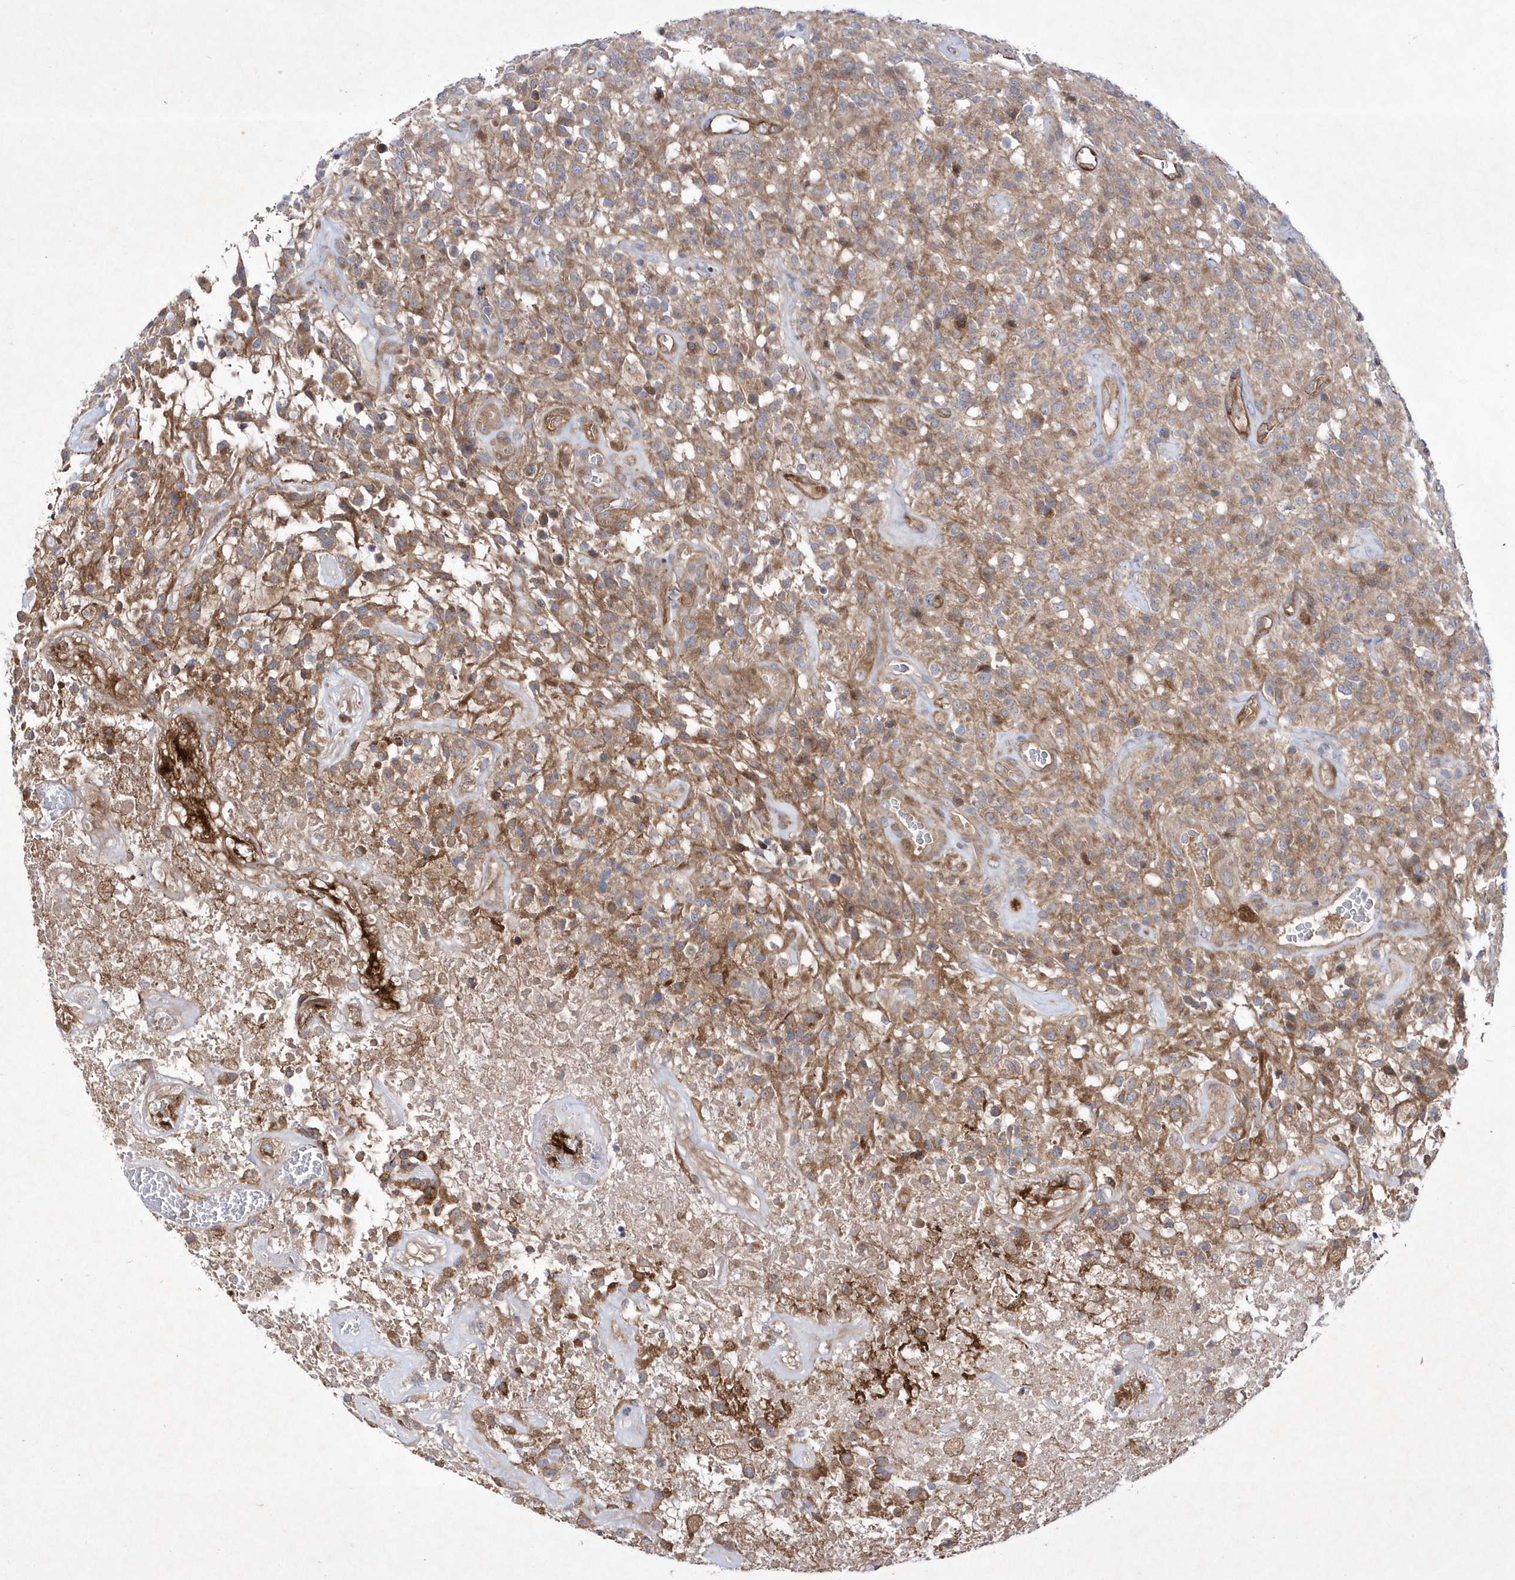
{"staining": {"intensity": "weak", "quantity": ">75%", "location": "cytoplasmic/membranous"}, "tissue": "glioma", "cell_type": "Tumor cells", "image_type": "cancer", "snomed": [{"axis": "morphology", "description": "Glioma, malignant, High grade"}, {"axis": "topography", "description": "Brain"}], "caption": "Weak cytoplasmic/membranous staining for a protein is identified in about >75% of tumor cells of glioma using immunohistochemistry (IHC).", "gene": "DSPP", "patient": {"sex": "female", "age": 57}}